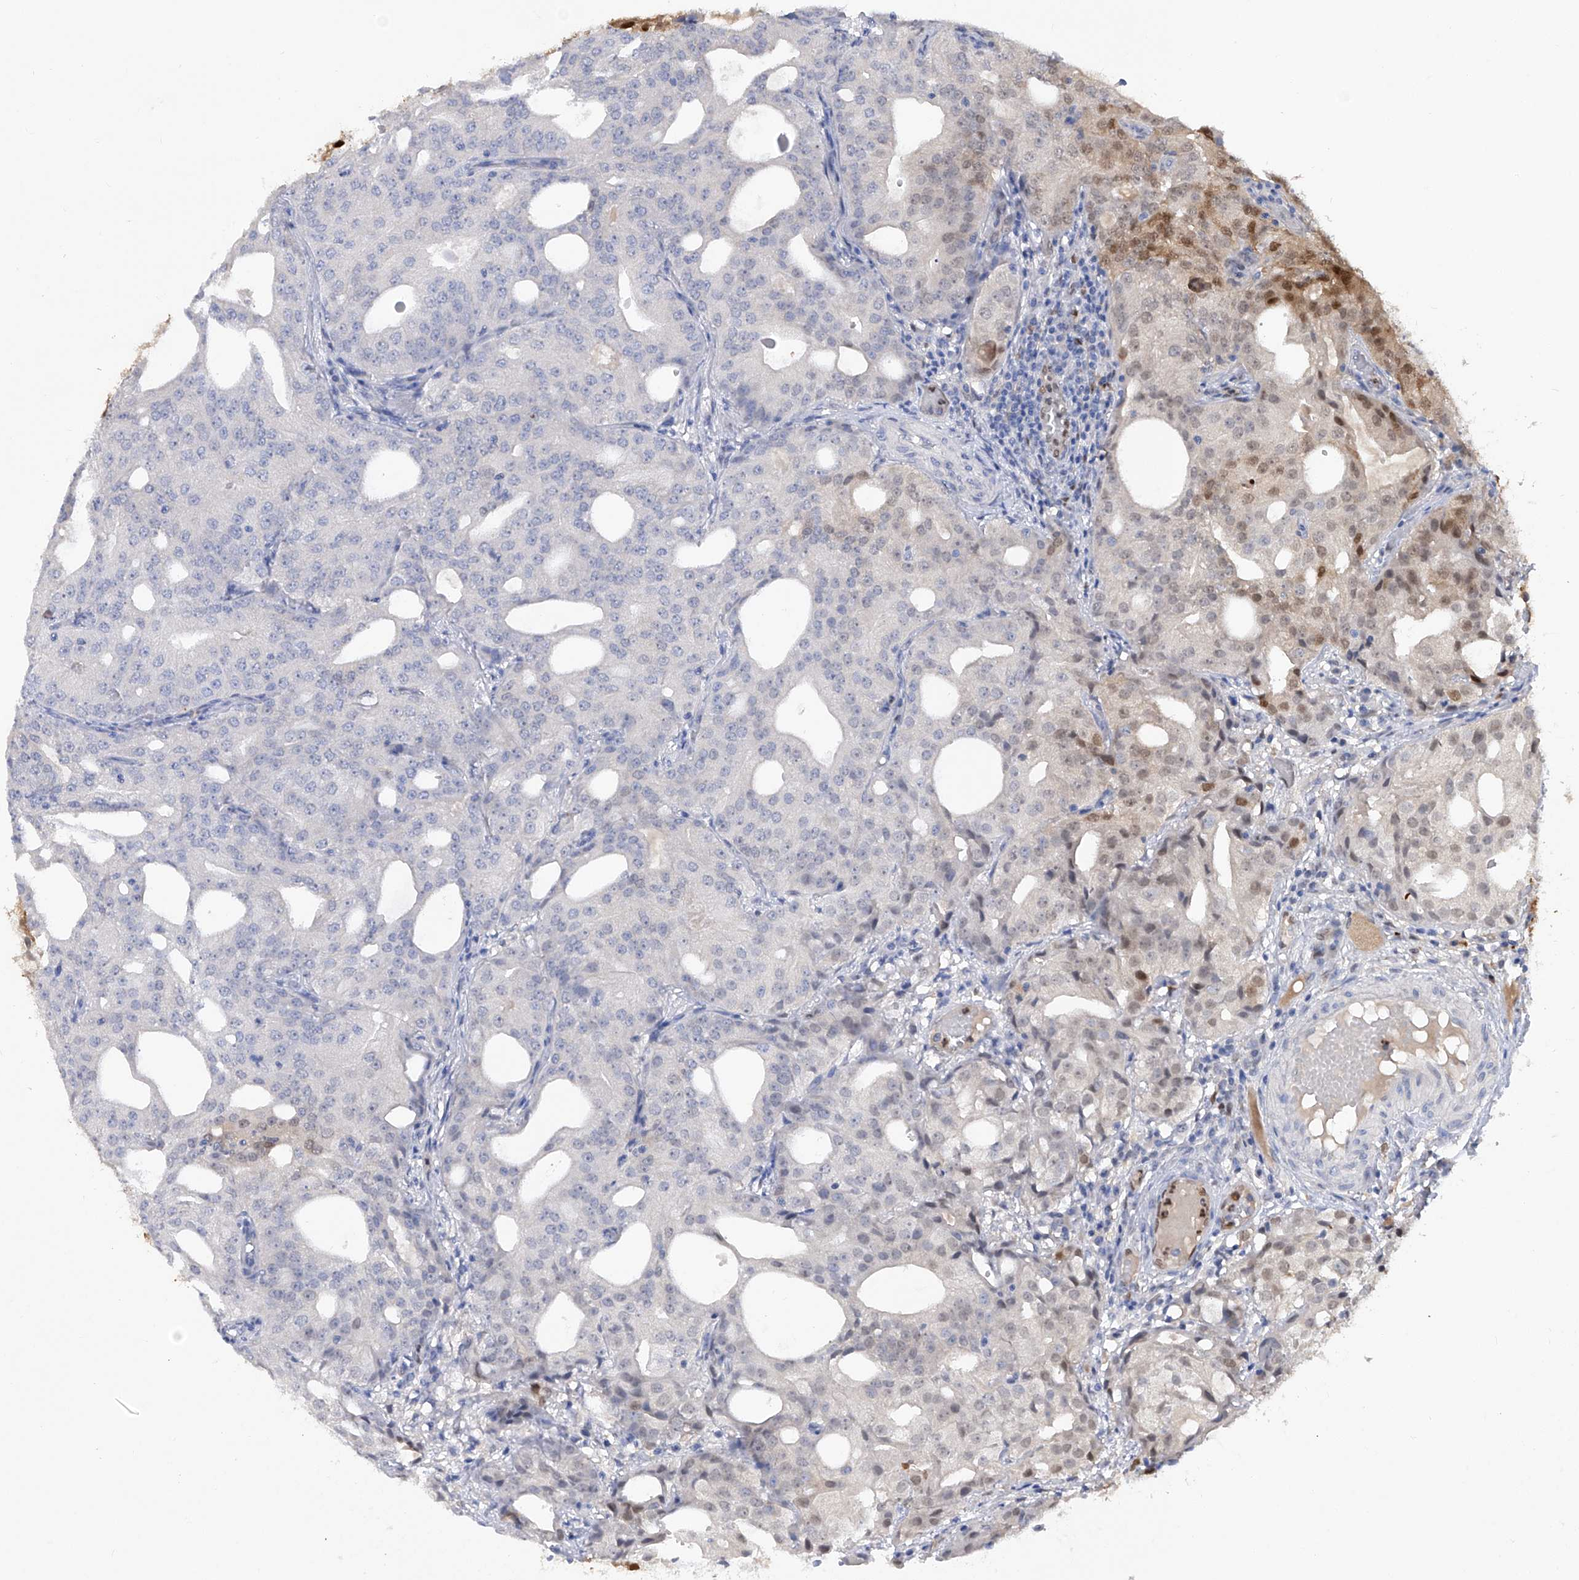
{"staining": {"intensity": "moderate", "quantity": "<25%", "location": "nuclear"}, "tissue": "prostate cancer", "cell_type": "Tumor cells", "image_type": "cancer", "snomed": [{"axis": "morphology", "description": "Adenocarcinoma, Medium grade"}, {"axis": "topography", "description": "Prostate"}], "caption": "Protein analysis of prostate cancer tissue displays moderate nuclear positivity in approximately <25% of tumor cells.", "gene": "PHF20", "patient": {"sex": "male", "age": 88}}